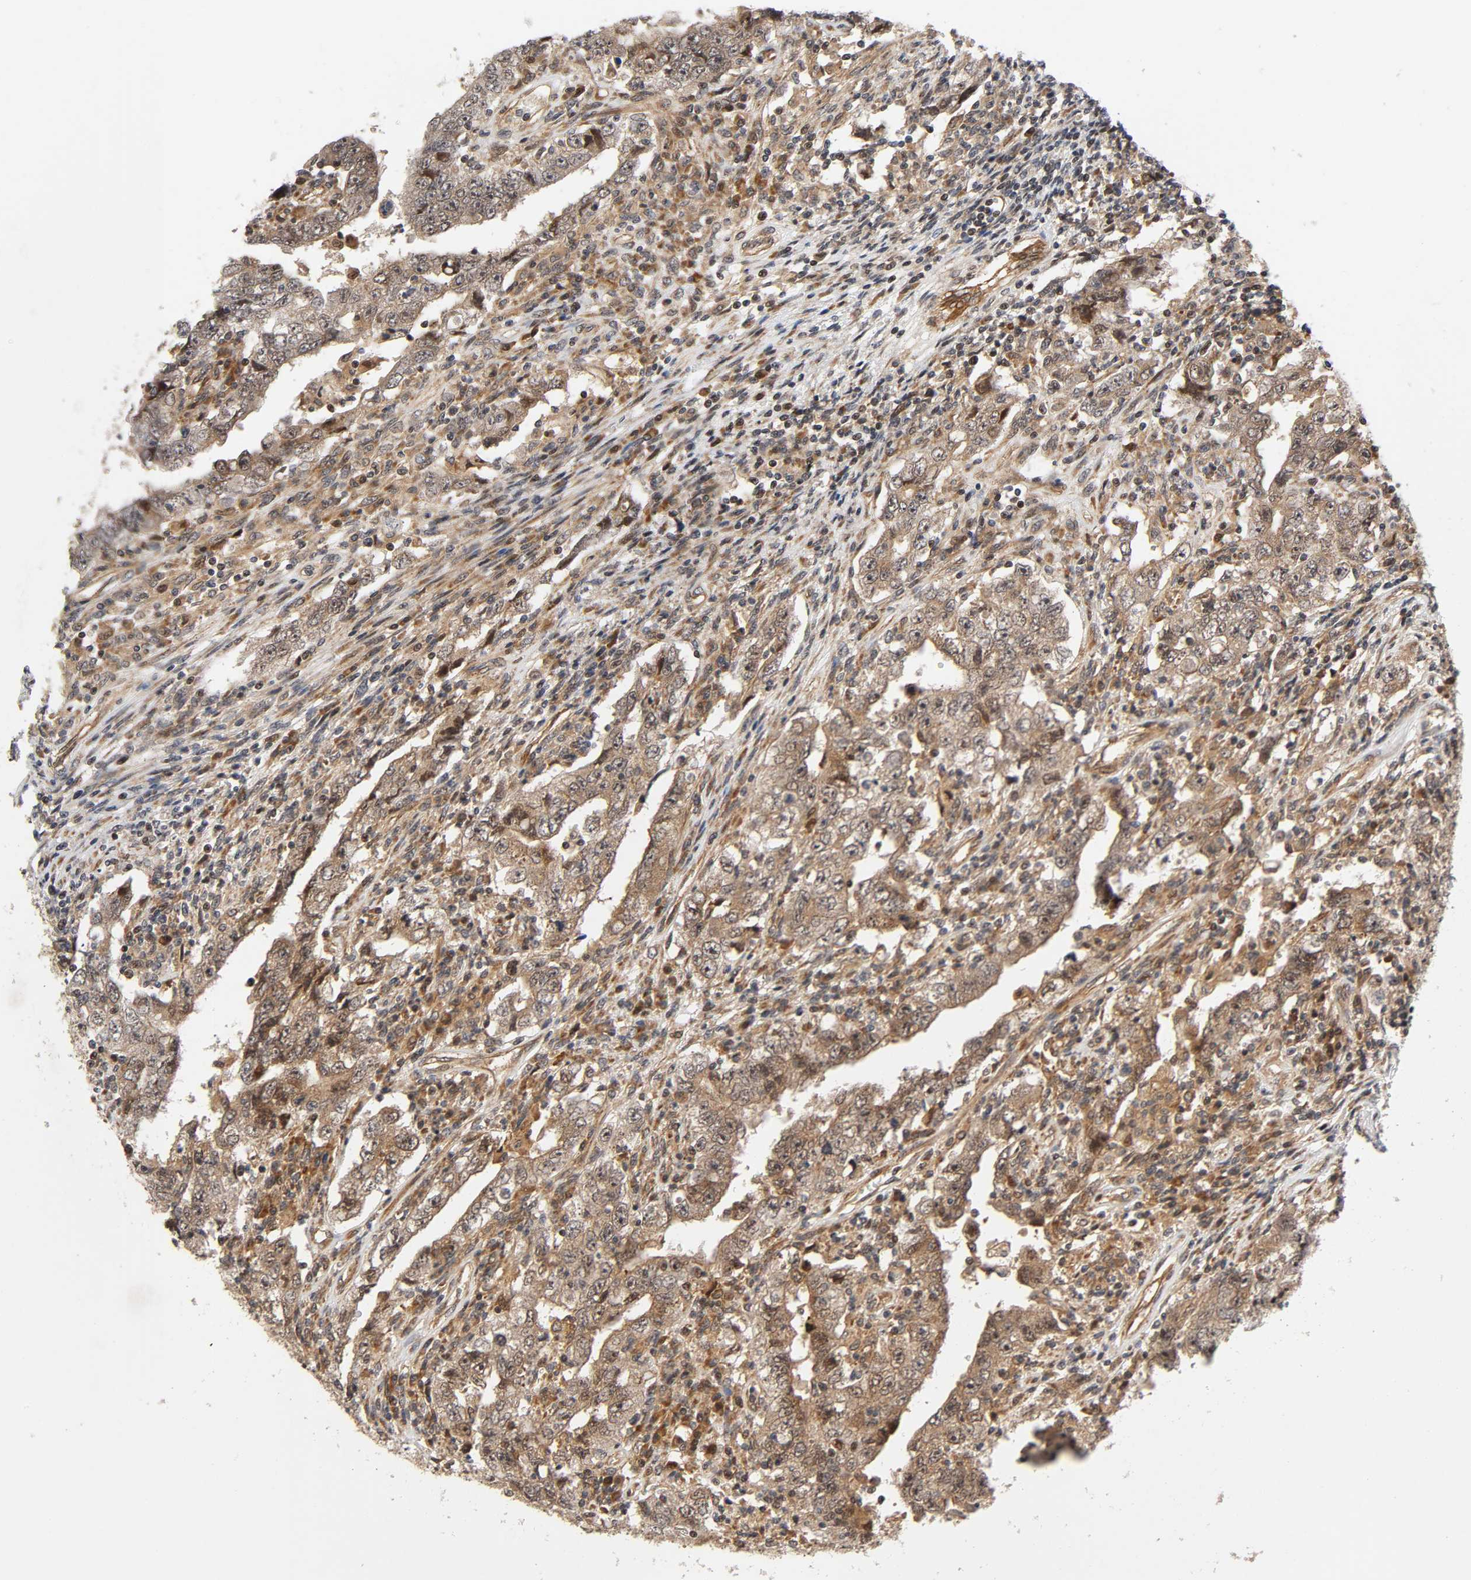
{"staining": {"intensity": "weak", "quantity": ">75%", "location": "cytoplasmic/membranous"}, "tissue": "testis cancer", "cell_type": "Tumor cells", "image_type": "cancer", "snomed": [{"axis": "morphology", "description": "Carcinoma, Embryonal, NOS"}, {"axis": "topography", "description": "Testis"}], "caption": "A histopathology image showing weak cytoplasmic/membranous staining in approximately >75% of tumor cells in testis cancer, as visualized by brown immunohistochemical staining.", "gene": "IQCJ-SCHIP1", "patient": {"sex": "male", "age": 26}}